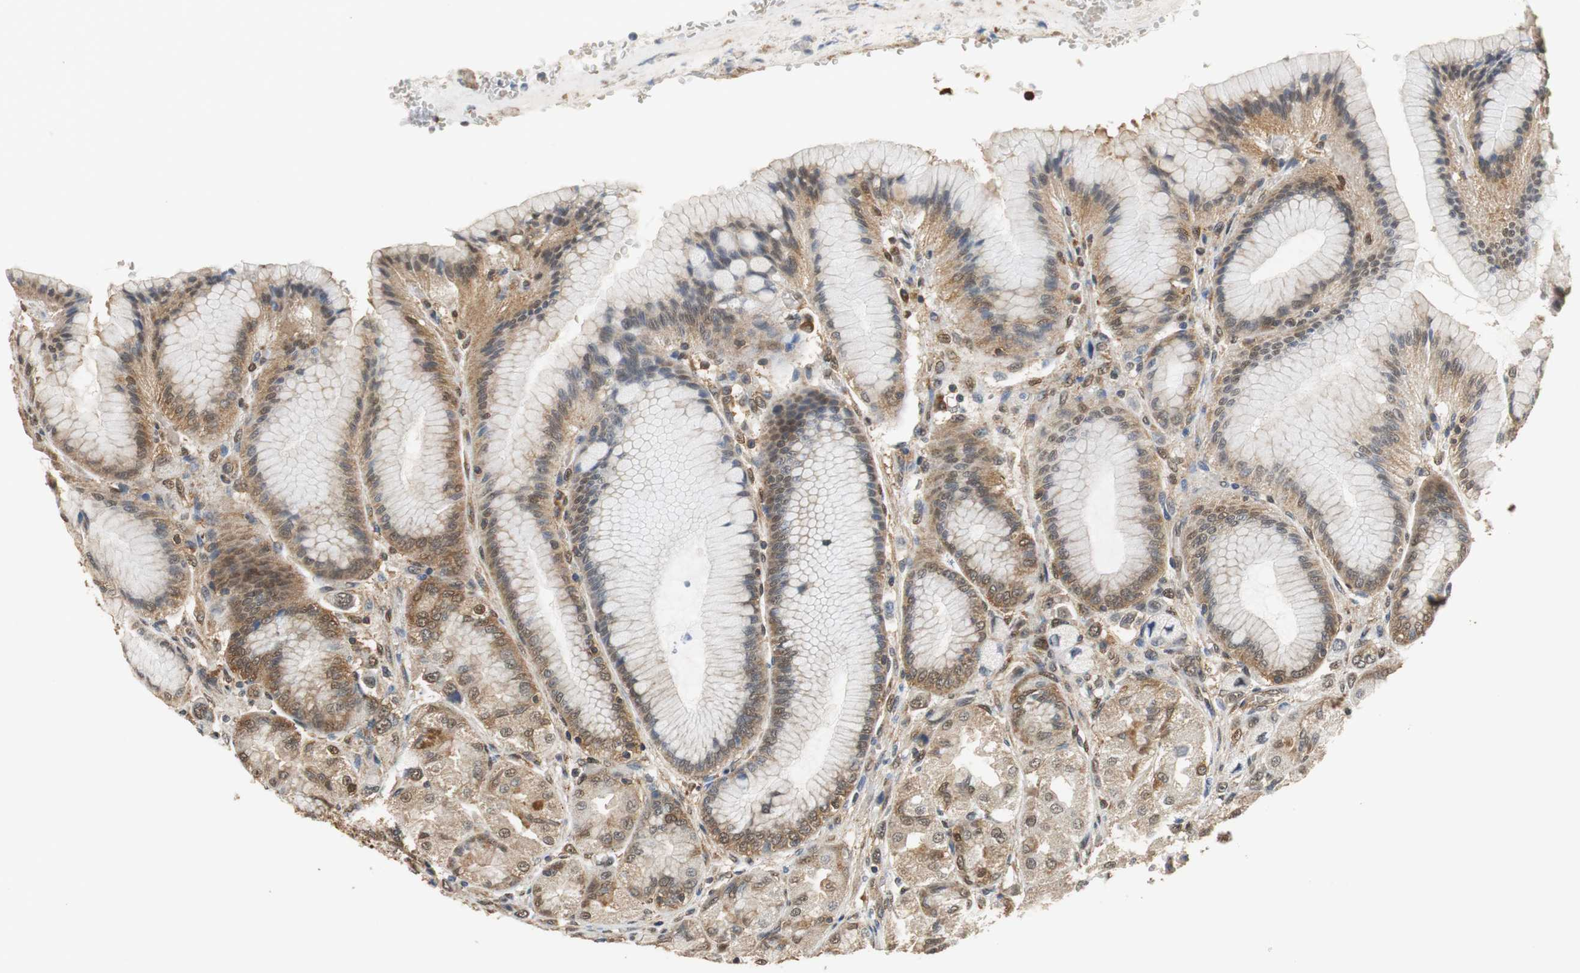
{"staining": {"intensity": "moderate", "quantity": "25%-75%", "location": "cytoplasmic/membranous,nuclear"}, "tissue": "stomach", "cell_type": "Glandular cells", "image_type": "normal", "snomed": [{"axis": "morphology", "description": "Normal tissue, NOS"}, {"axis": "morphology", "description": "Adenocarcinoma, NOS"}, {"axis": "topography", "description": "Stomach"}, {"axis": "topography", "description": "Stomach, lower"}], "caption": "Protein positivity by immunohistochemistry (IHC) reveals moderate cytoplasmic/membranous,nuclear positivity in about 25%-75% of glandular cells in normal stomach. The staining was performed using DAB (3,3'-diaminobenzidine) to visualize the protein expression in brown, while the nuclei were stained in blue with hematoxylin (Magnification: 20x).", "gene": "UBQLN2", "patient": {"sex": "female", "age": 65}}